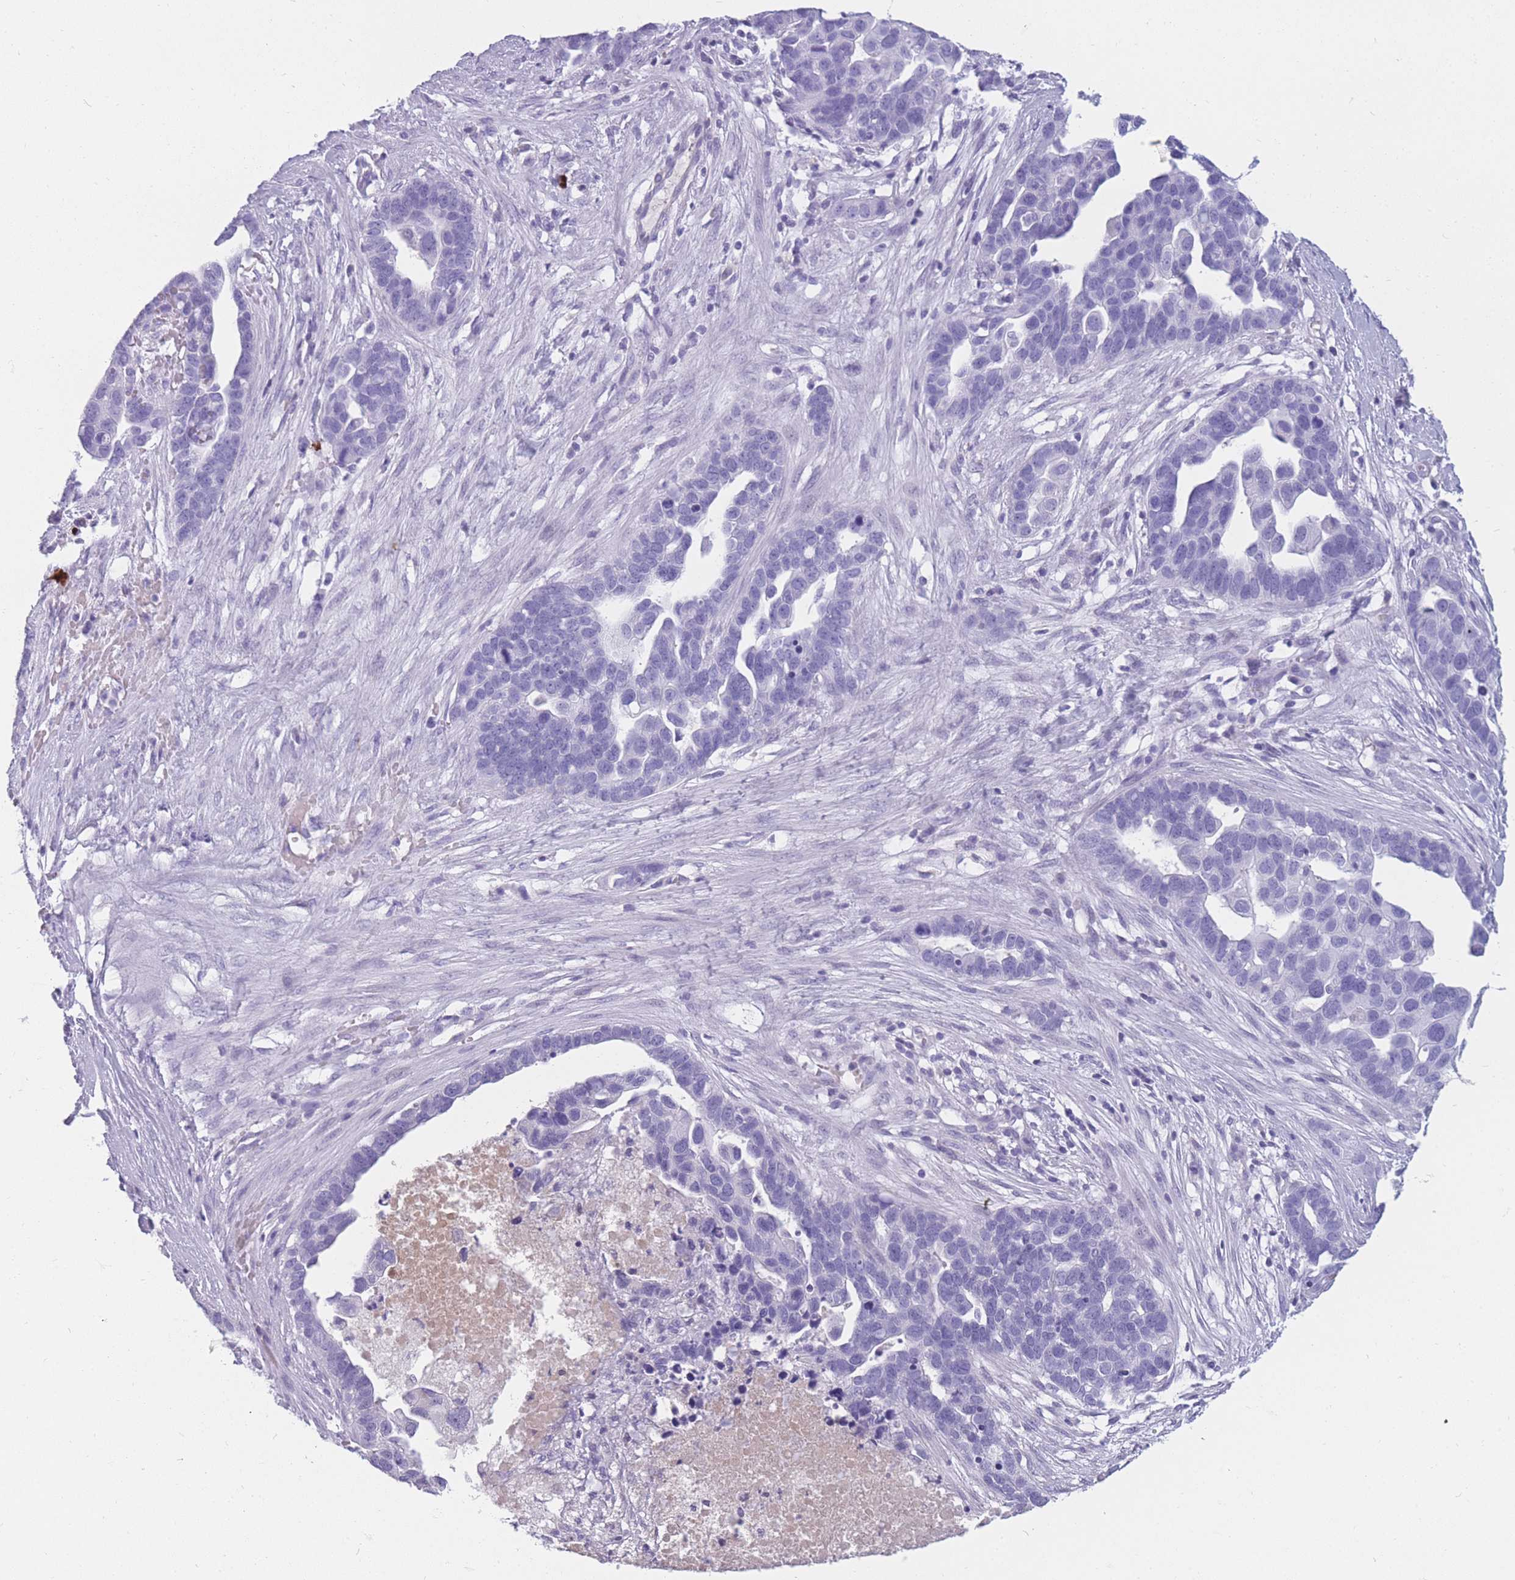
{"staining": {"intensity": "negative", "quantity": "none", "location": "none"}, "tissue": "ovarian cancer", "cell_type": "Tumor cells", "image_type": "cancer", "snomed": [{"axis": "morphology", "description": "Cystadenocarcinoma, serous, NOS"}, {"axis": "topography", "description": "Ovary"}], "caption": "Immunohistochemical staining of ovarian cancer (serous cystadenocarcinoma) demonstrates no significant positivity in tumor cells.", "gene": "TNFSF11", "patient": {"sex": "female", "age": 54}}